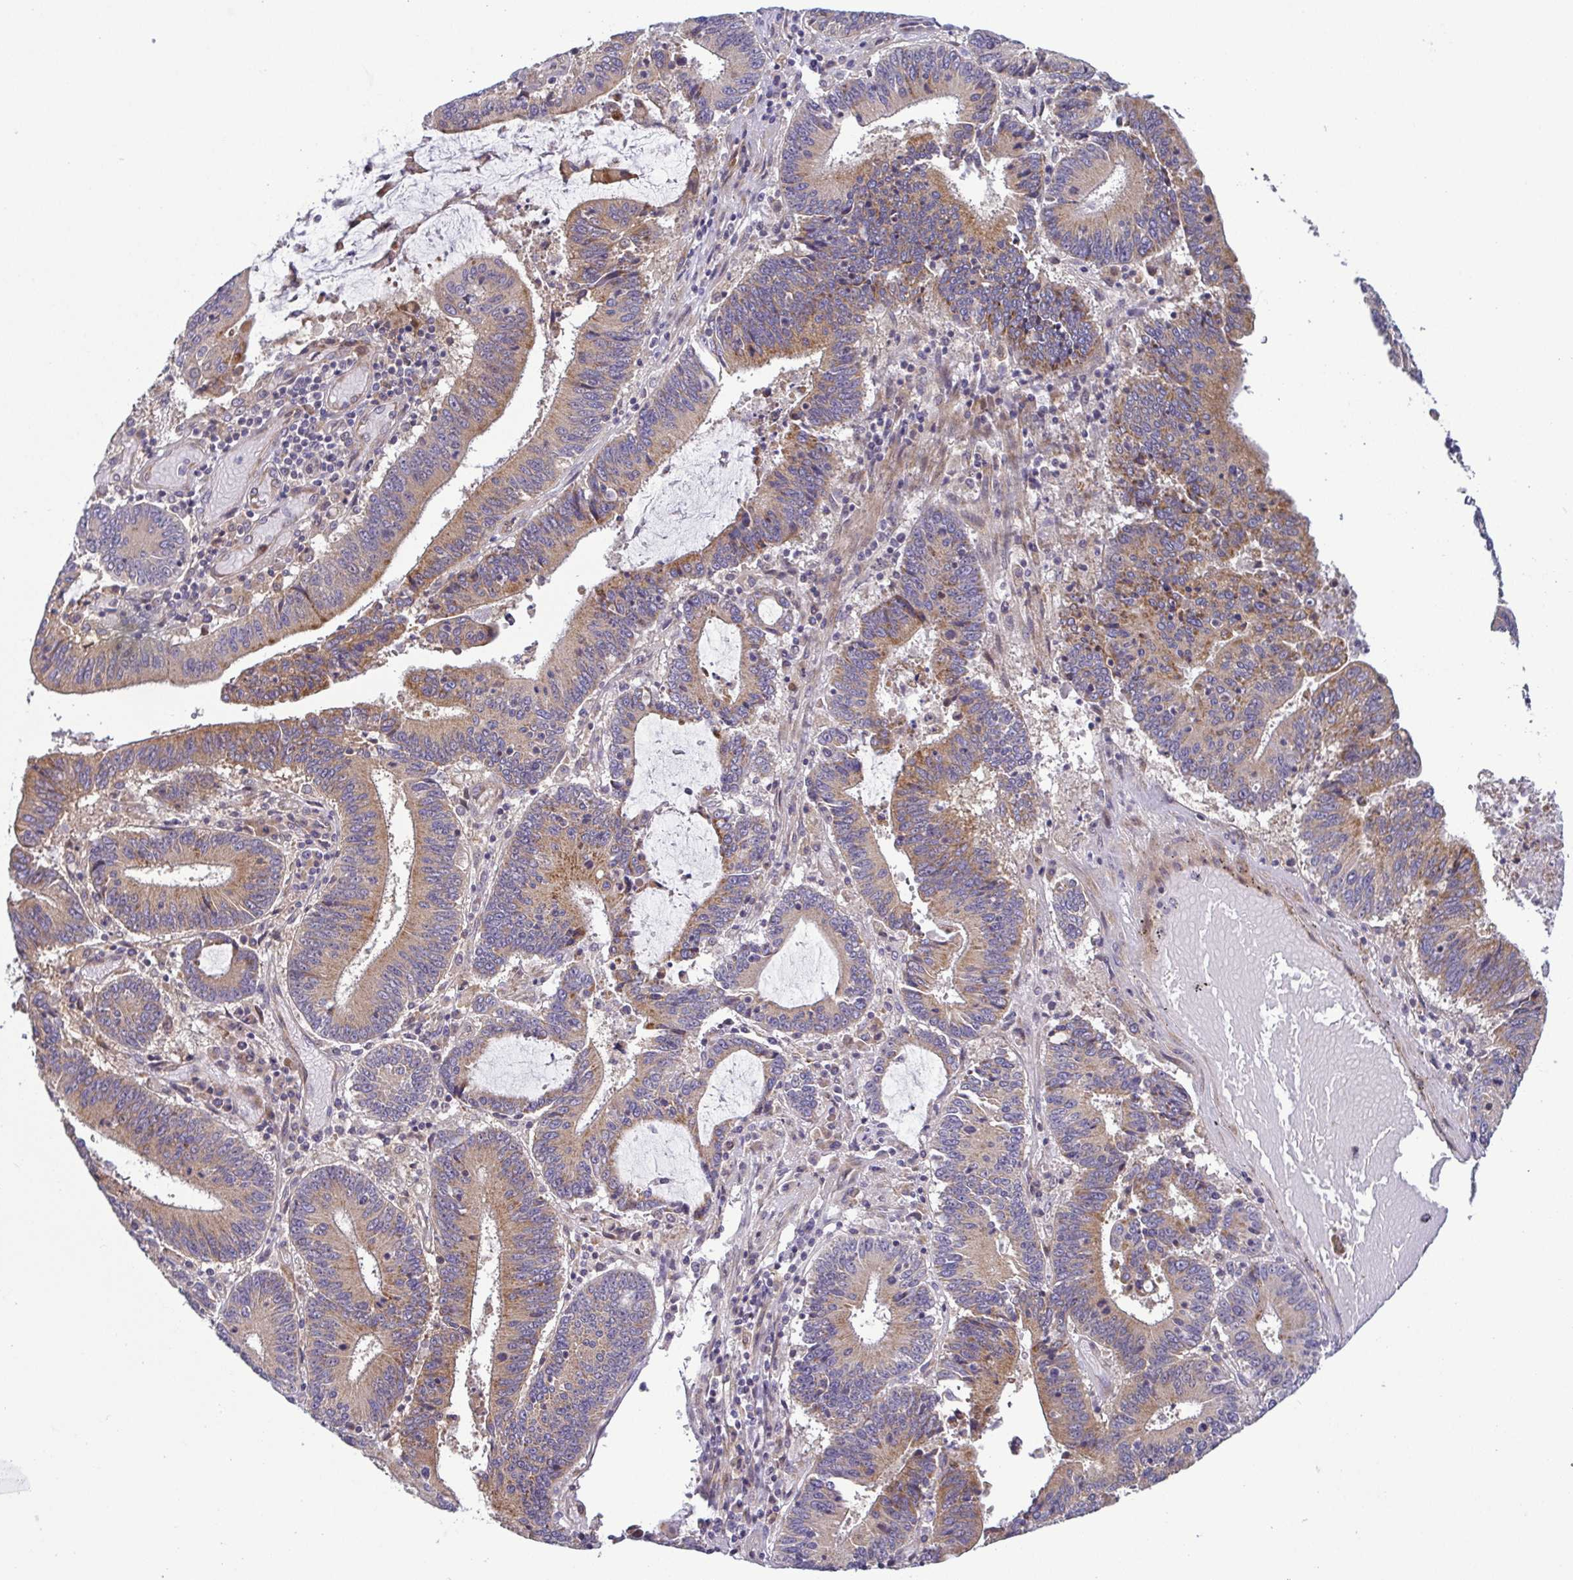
{"staining": {"intensity": "moderate", "quantity": "25%-75%", "location": "cytoplasmic/membranous"}, "tissue": "stomach cancer", "cell_type": "Tumor cells", "image_type": "cancer", "snomed": [{"axis": "morphology", "description": "Adenocarcinoma, NOS"}, {"axis": "topography", "description": "Stomach, upper"}], "caption": "Brown immunohistochemical staining in stomach adenocarcinoma reveals moderate cytoplasmic/membranous positivity in approximately 25%-75% of tumor cells.", "gene": "LMF2", "patient": {"sex": "male", "age": 68}}